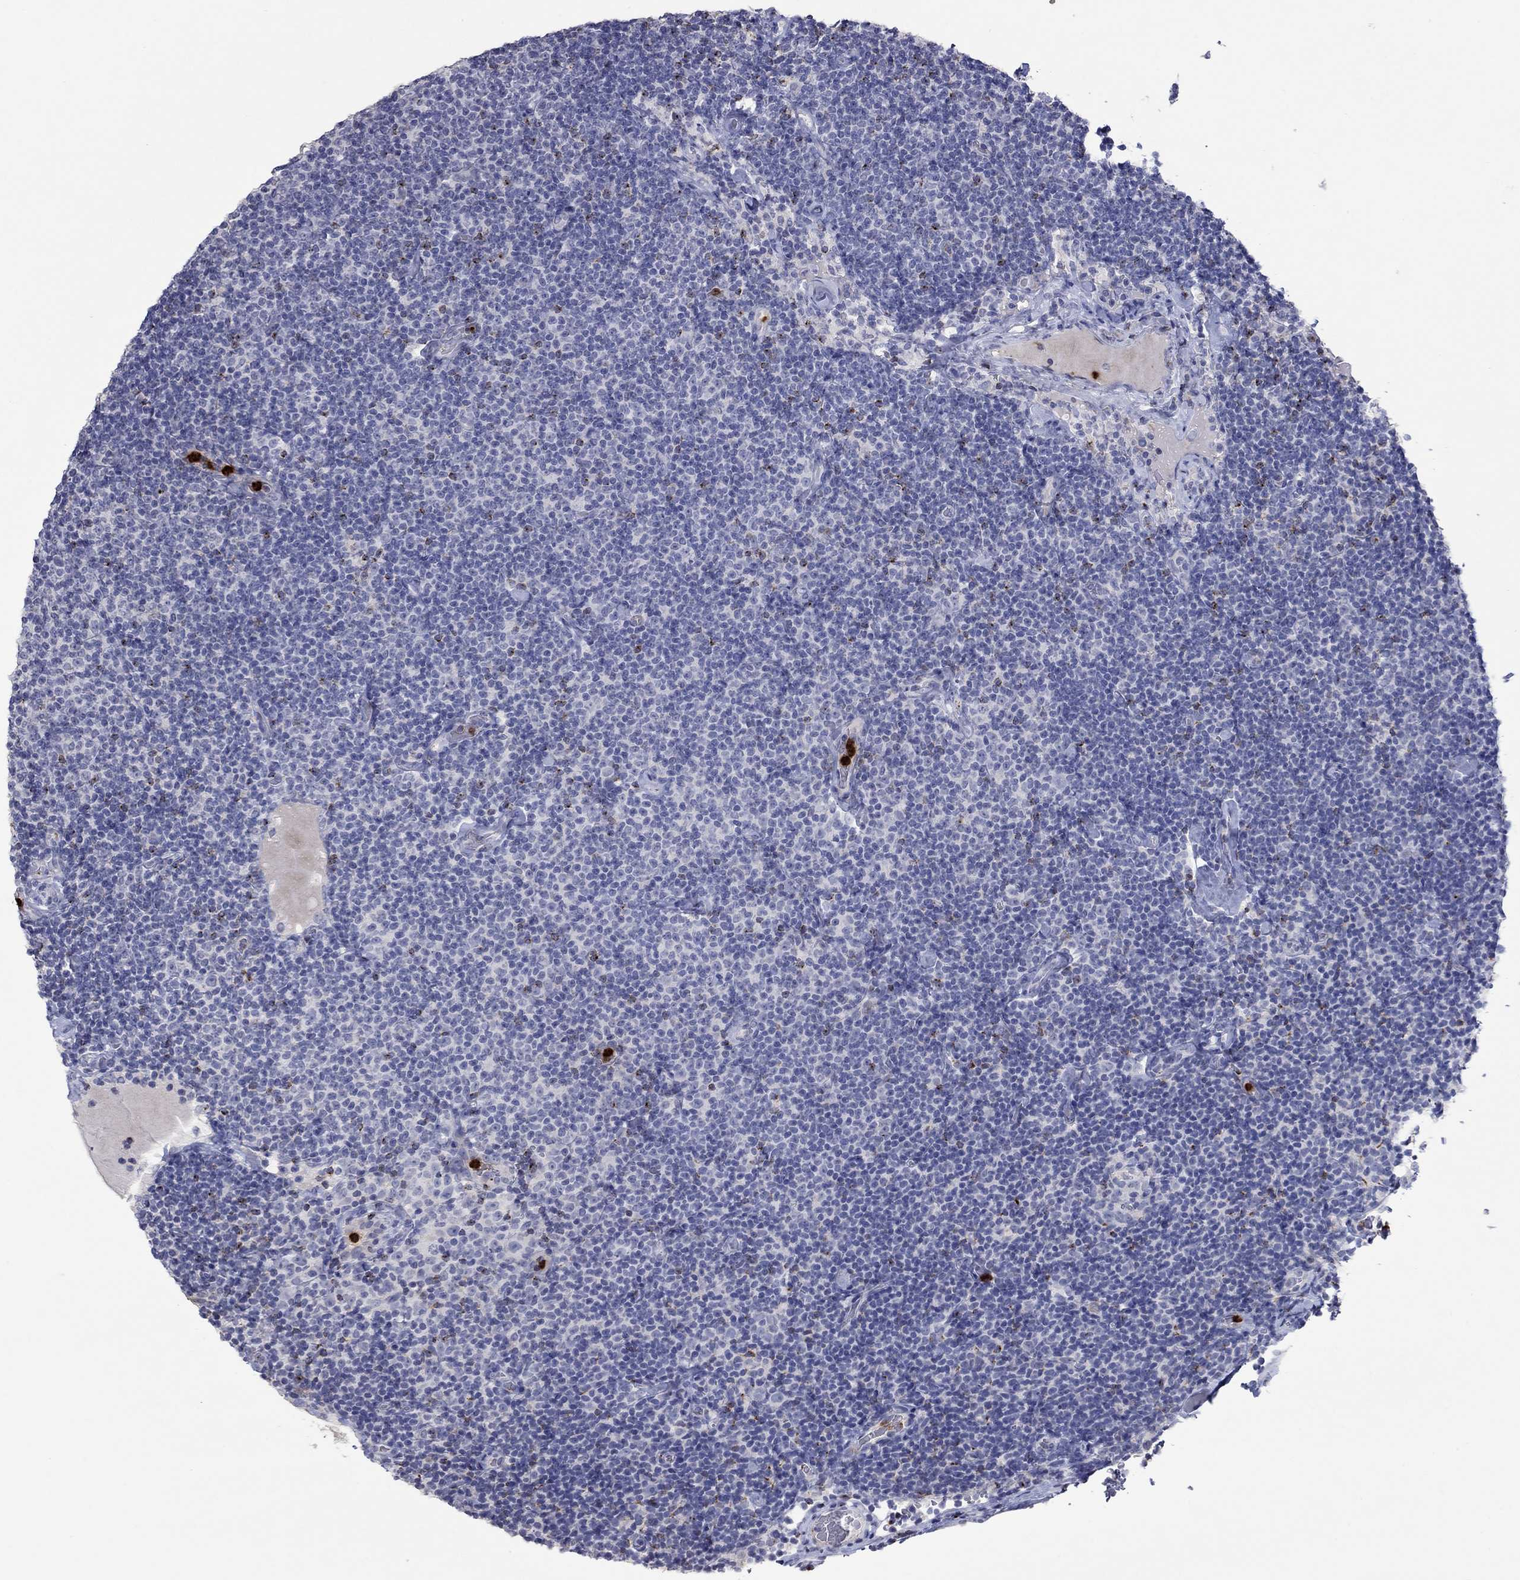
{"staining": {"intensity": "negative", "quantity": "none", "location": "none"}, "tissue": "lymphoma", "cell_type": "Tumor cells", "image_type": "cancer", "snomed": [{"axis": "morphology", "description": "Malignant lymphoma, non-Hodgkin's type, Low grade"}, {"axis": "topography", "description": "Lymph node"}], "caption": "The micrograph shows no significant expression in tumor cells of malignant lymphoma, non-Hodgkin's type (low-grade).", "gene": "CCL5", "patient": {"sex": "male", "age": 81}}